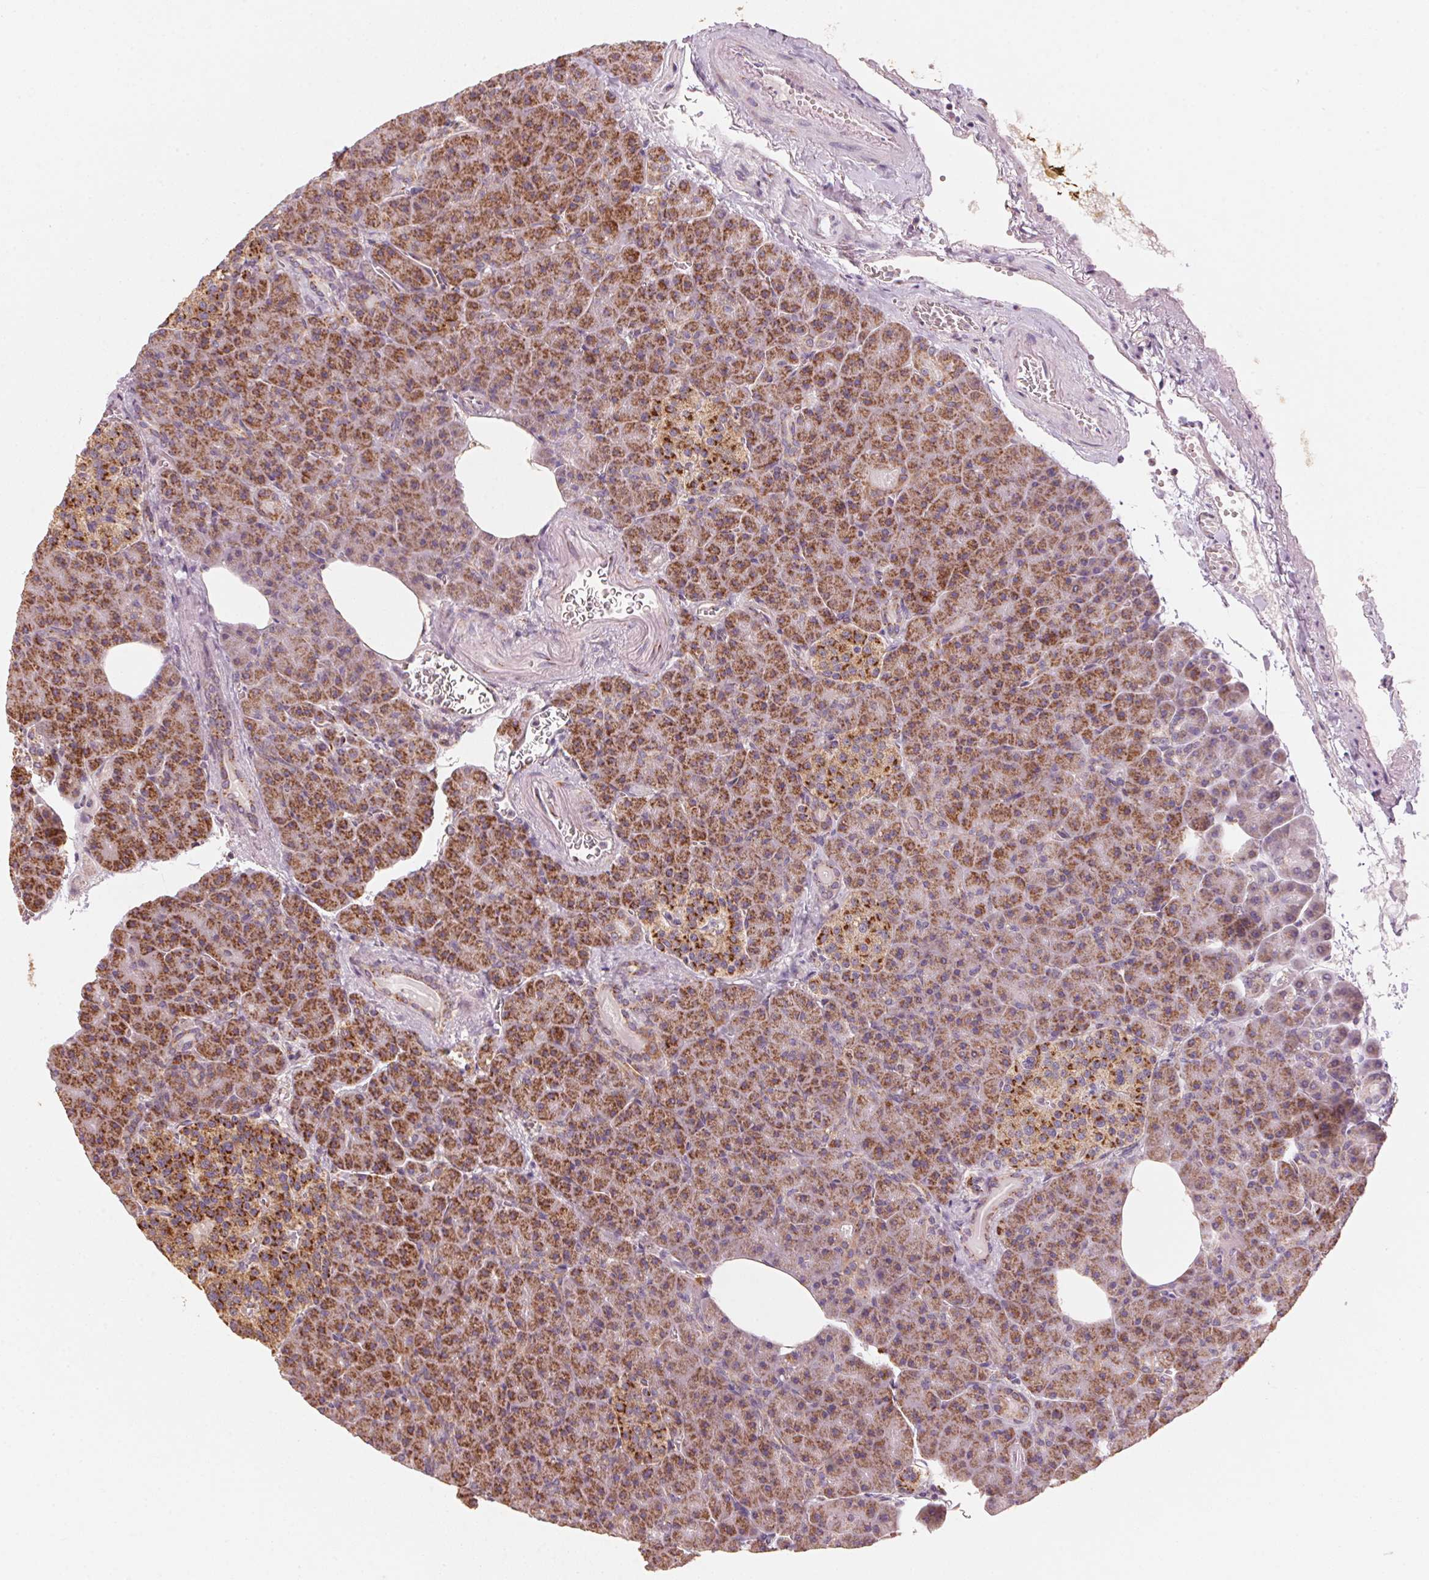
{"staining": {"intensity": "strong", "quantity": ">75%", "location": "cytoplasmic/membranous"}, "tissue": "pancreas", "cell_type": "Exocrine glandular cells", "image_type": "normal", "snomed": [{"axis": "morphology", "description": "Normal tissue, NOS"}, {"axis": "topography", "description": "Pancreas"}], "caption": "This image displays immunohistochemistry (IHC) staining of unremarkable human pancreas, with high strong cytoplasmic/membranous staining in approximately >75% of exocrine glandular cells.", "gene": "TOMM70", "patient": {"sex": "female", "age": 74}}